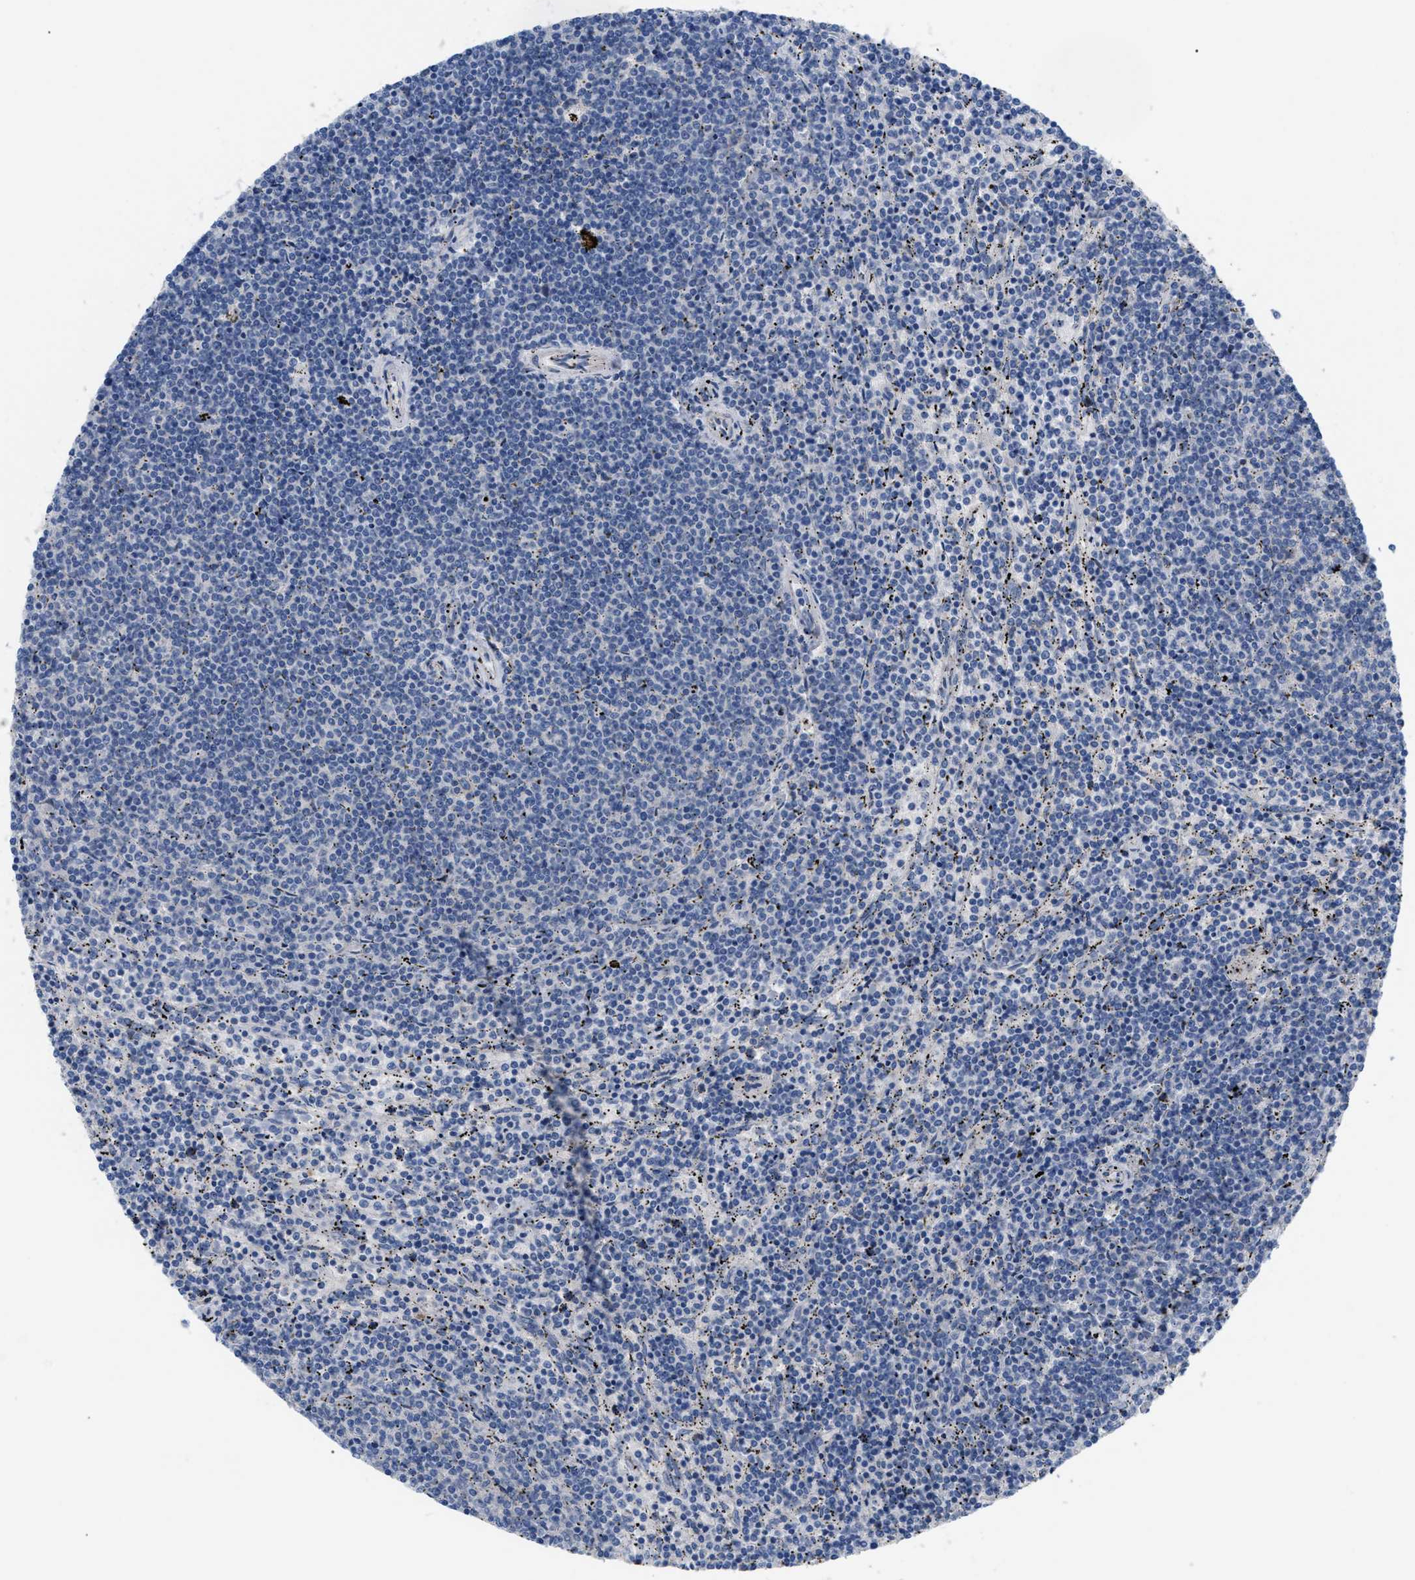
{"staining": {"intensity": "negative", "quantity": "none", "location": "none"}, "tissue": "lymphoma", "cell_type": "Tumor cells", "image_type": "cancer", "snomed": [{"axis": "morphology", "description": "Malignant lymphoma, non-Hodgkin's type, Low grade"}, {"axis": "topography", "description": "Spleen"}], "caption": "DAB immunohistochemical staining of human malignant lymphoma, non-Hodgkin's type (low-grade) reveals no significant expression in tumor cells. (Brightfield microscopy of DAB (3,3'-diaminobenzidine) IHC at high magnification).", "gene": "DHX58", "patient": {"sex": "female", "age": 50}}